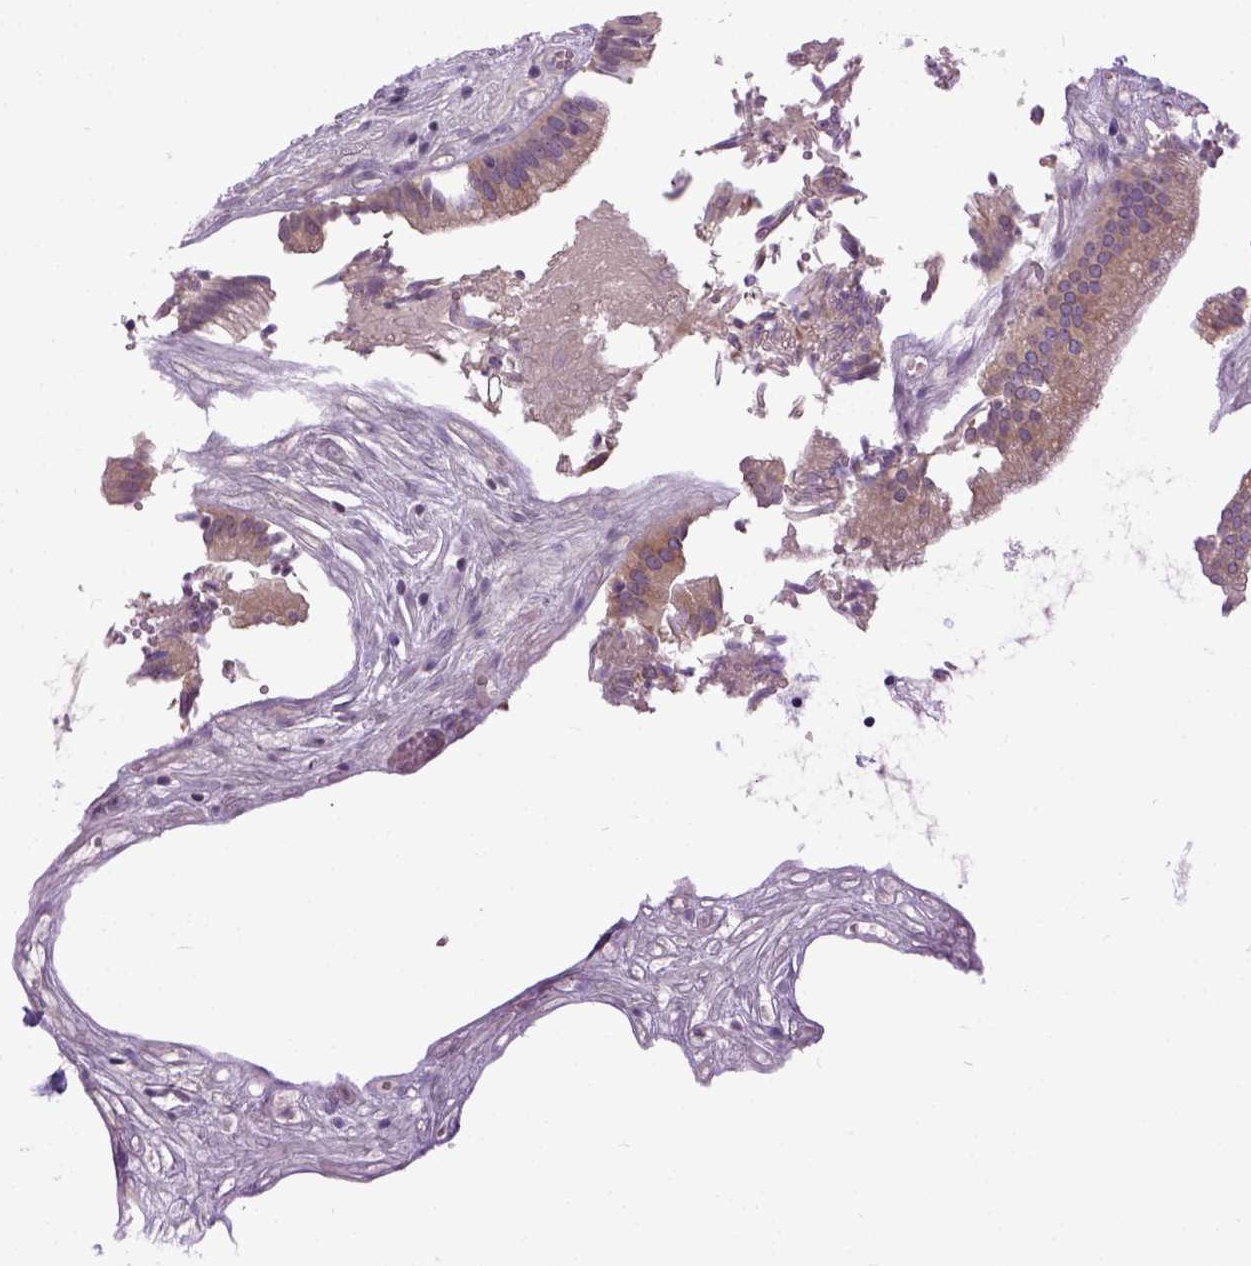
{"staining": {"intensity": "moderate", "quantity": ">75%", "location": "cytoplasmic/membranous"}, "tissue": "gallbladder", "cell_type": "Glandular cells", "image_type": "normal", "snomed": [{"axis": "morphology", "description": "Normal tissue, NOS"}, {"axis": "topography", "description": "Gallbladder"}, {"axis": "topography", "description": "Peripheral nerve tissue"}], "caption": "Gallbladder stained with immunohistochemistry (IHC) reveals moderate cytoplasmic/membranous staining in approximately >75% of glandular cells.", "gene": "NEK5", "patient": {"sex": "male", "age": 17}}